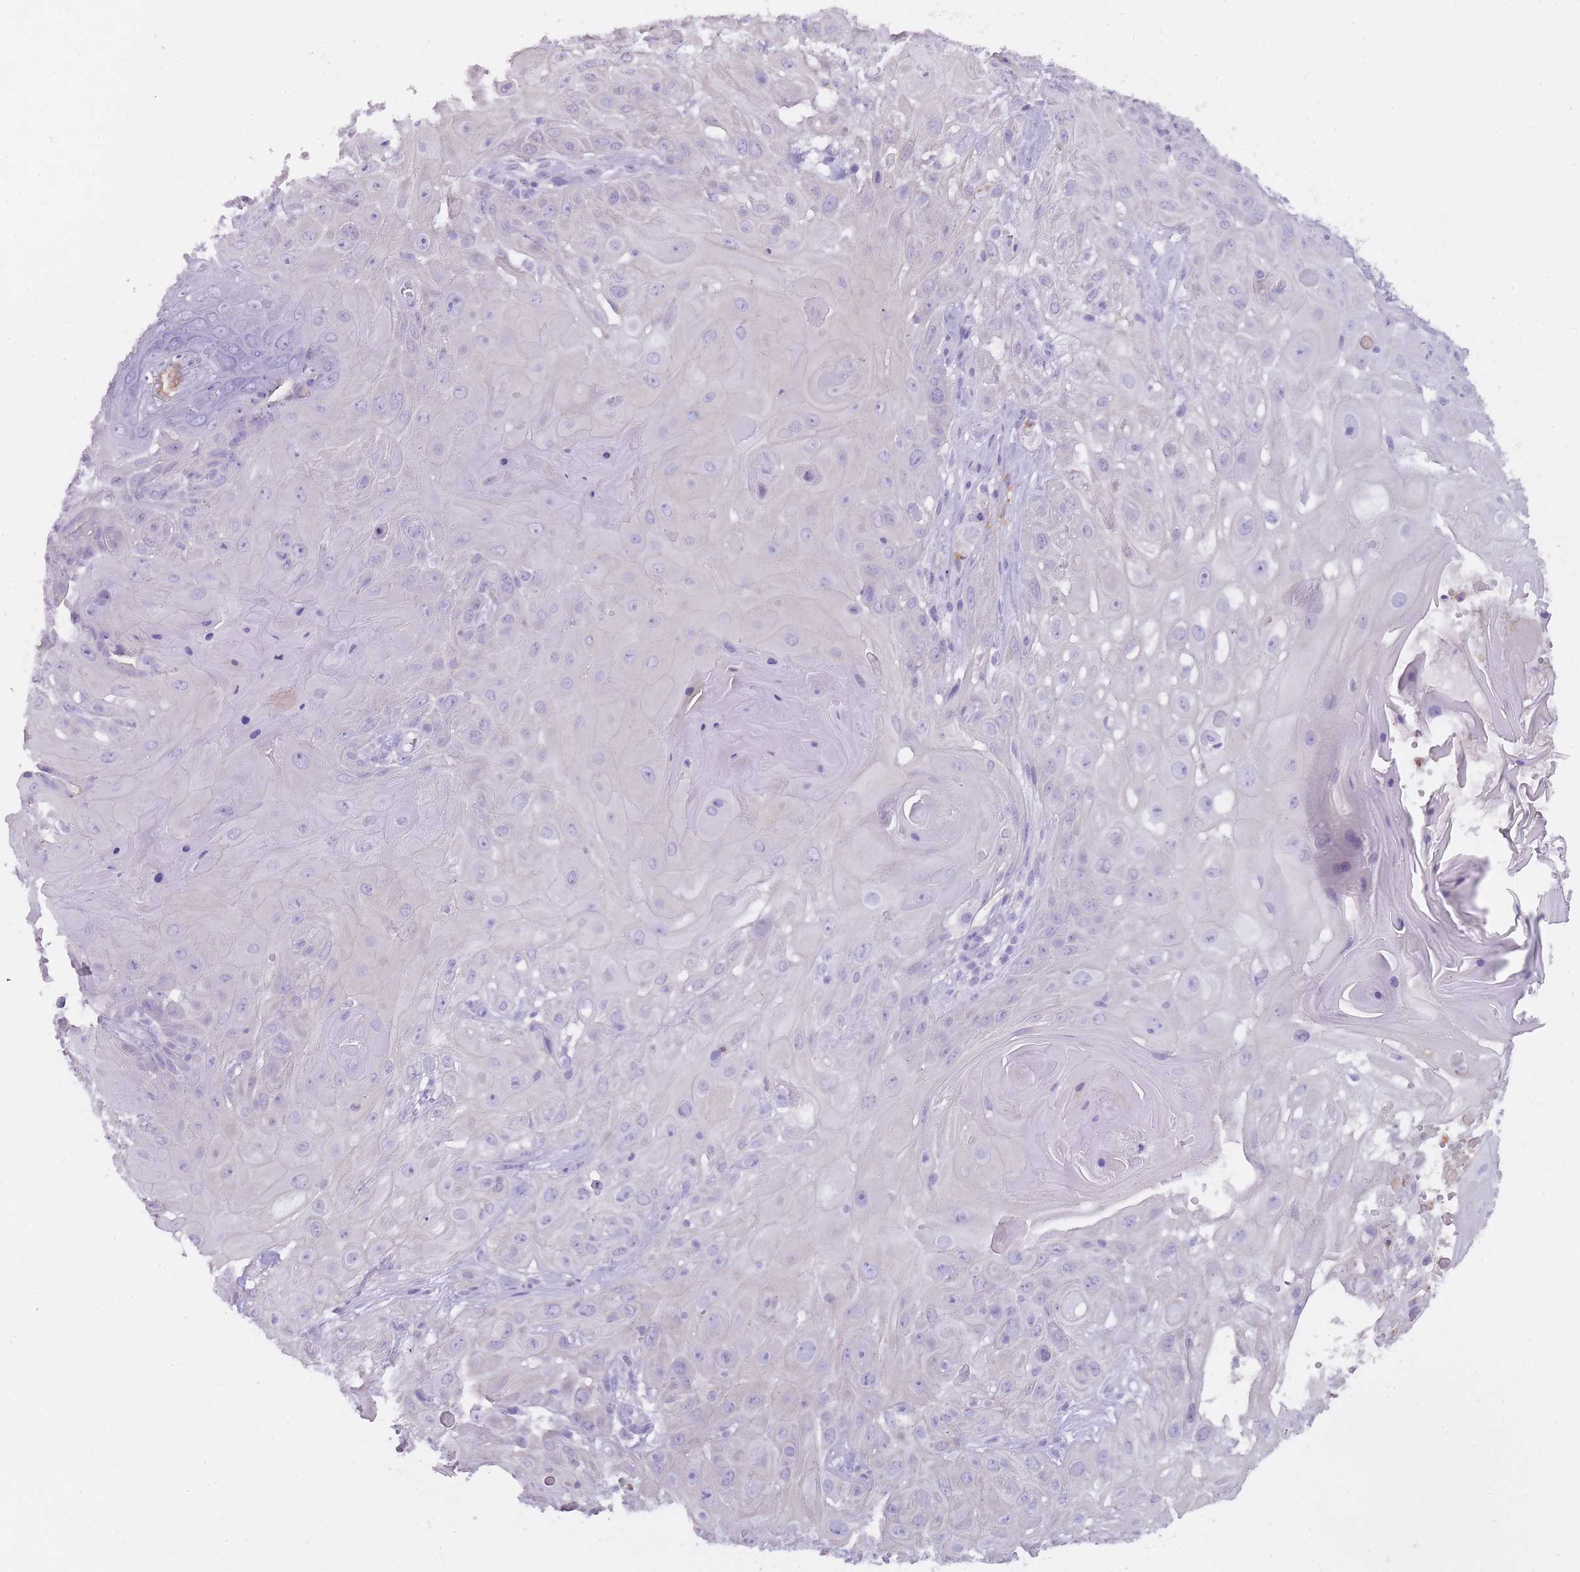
{"staining": {"intensity": "negative", "quantity": "none", "location": "none"}, "tissue": "skin cancer", "cell_type": "Tumor cells", "image_type": "cancer", "snomed": [{"axis": "morphology", "description": "Normal tissue, NOS"}, {"axis": "morphology", "description": "Squamous cell carcinoma, NOS"}, {"axis": "topography", "description": "Skin"}, {"axis": "topography", "description": "Cartilage tissue"}], "caption": "The immunohistochemistry photomicrograph has no significant staining in tumor cells of skin cancer (squamous cell carcinoma) tissue.", "gene": "CR1L", "patient": {"sex": "female", "age": 79}}